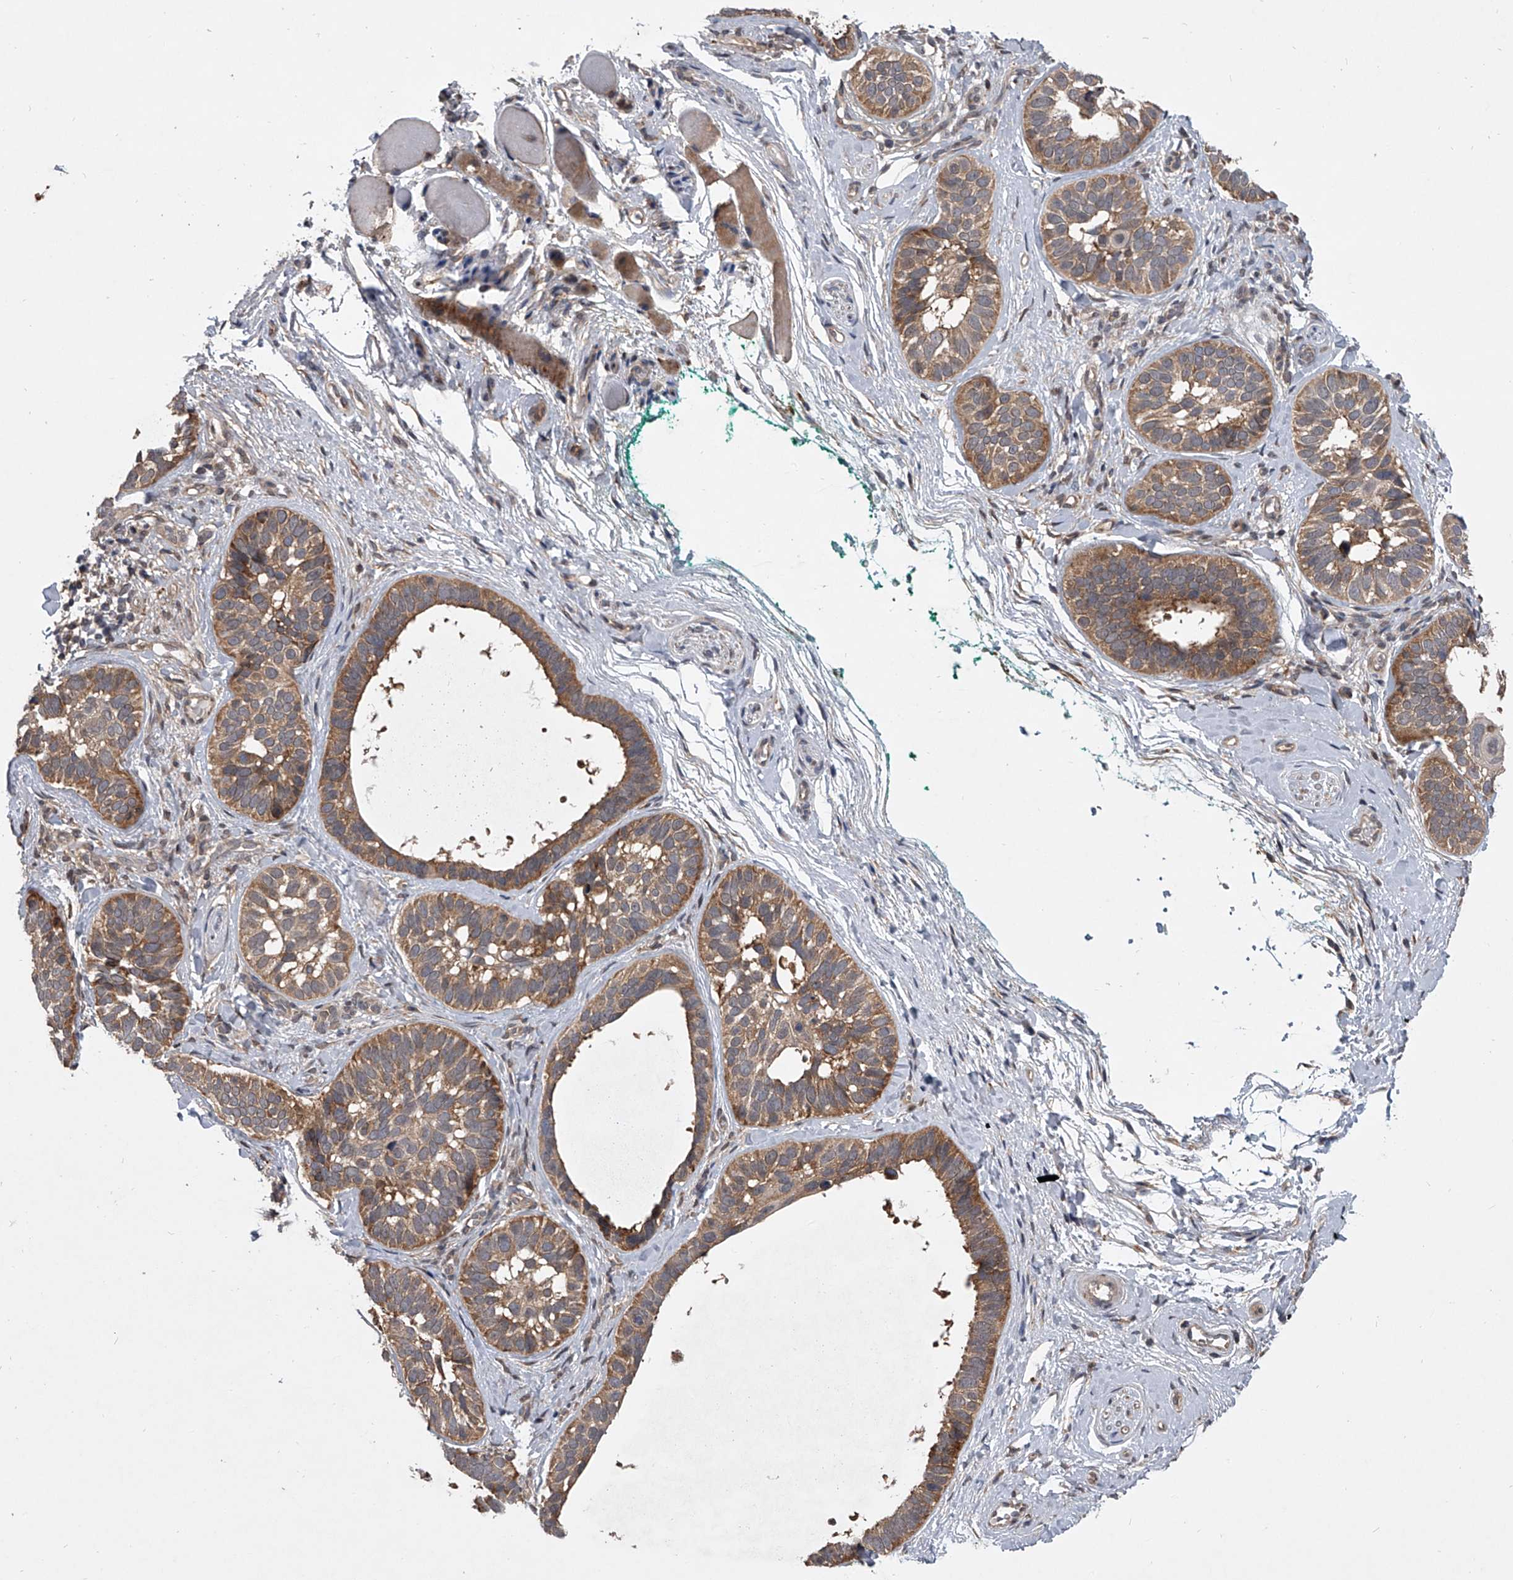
{"staining": {"intensity": "moderate", "quantity": ">75%", "location": "cytoplasmic/membranous"}, "tissue": "skin cancer", "cell_type": "Tumor cells", "image_type": "cancer", "snomed": [{"axis": "morphology", "description": "Basal cell carcinoma"}, {"axis": "topography", "description": "Skin"}], "caption": "Approximately >75% of tumor cells in human skin cancer (basal cell carcinoma) exhibit moderate cytoplasmic/membranous protein expression as visualized by brown immunohistochemical staining.", "gene": "GEMIN8", "patient": {"sex": "male", "age": 62}}